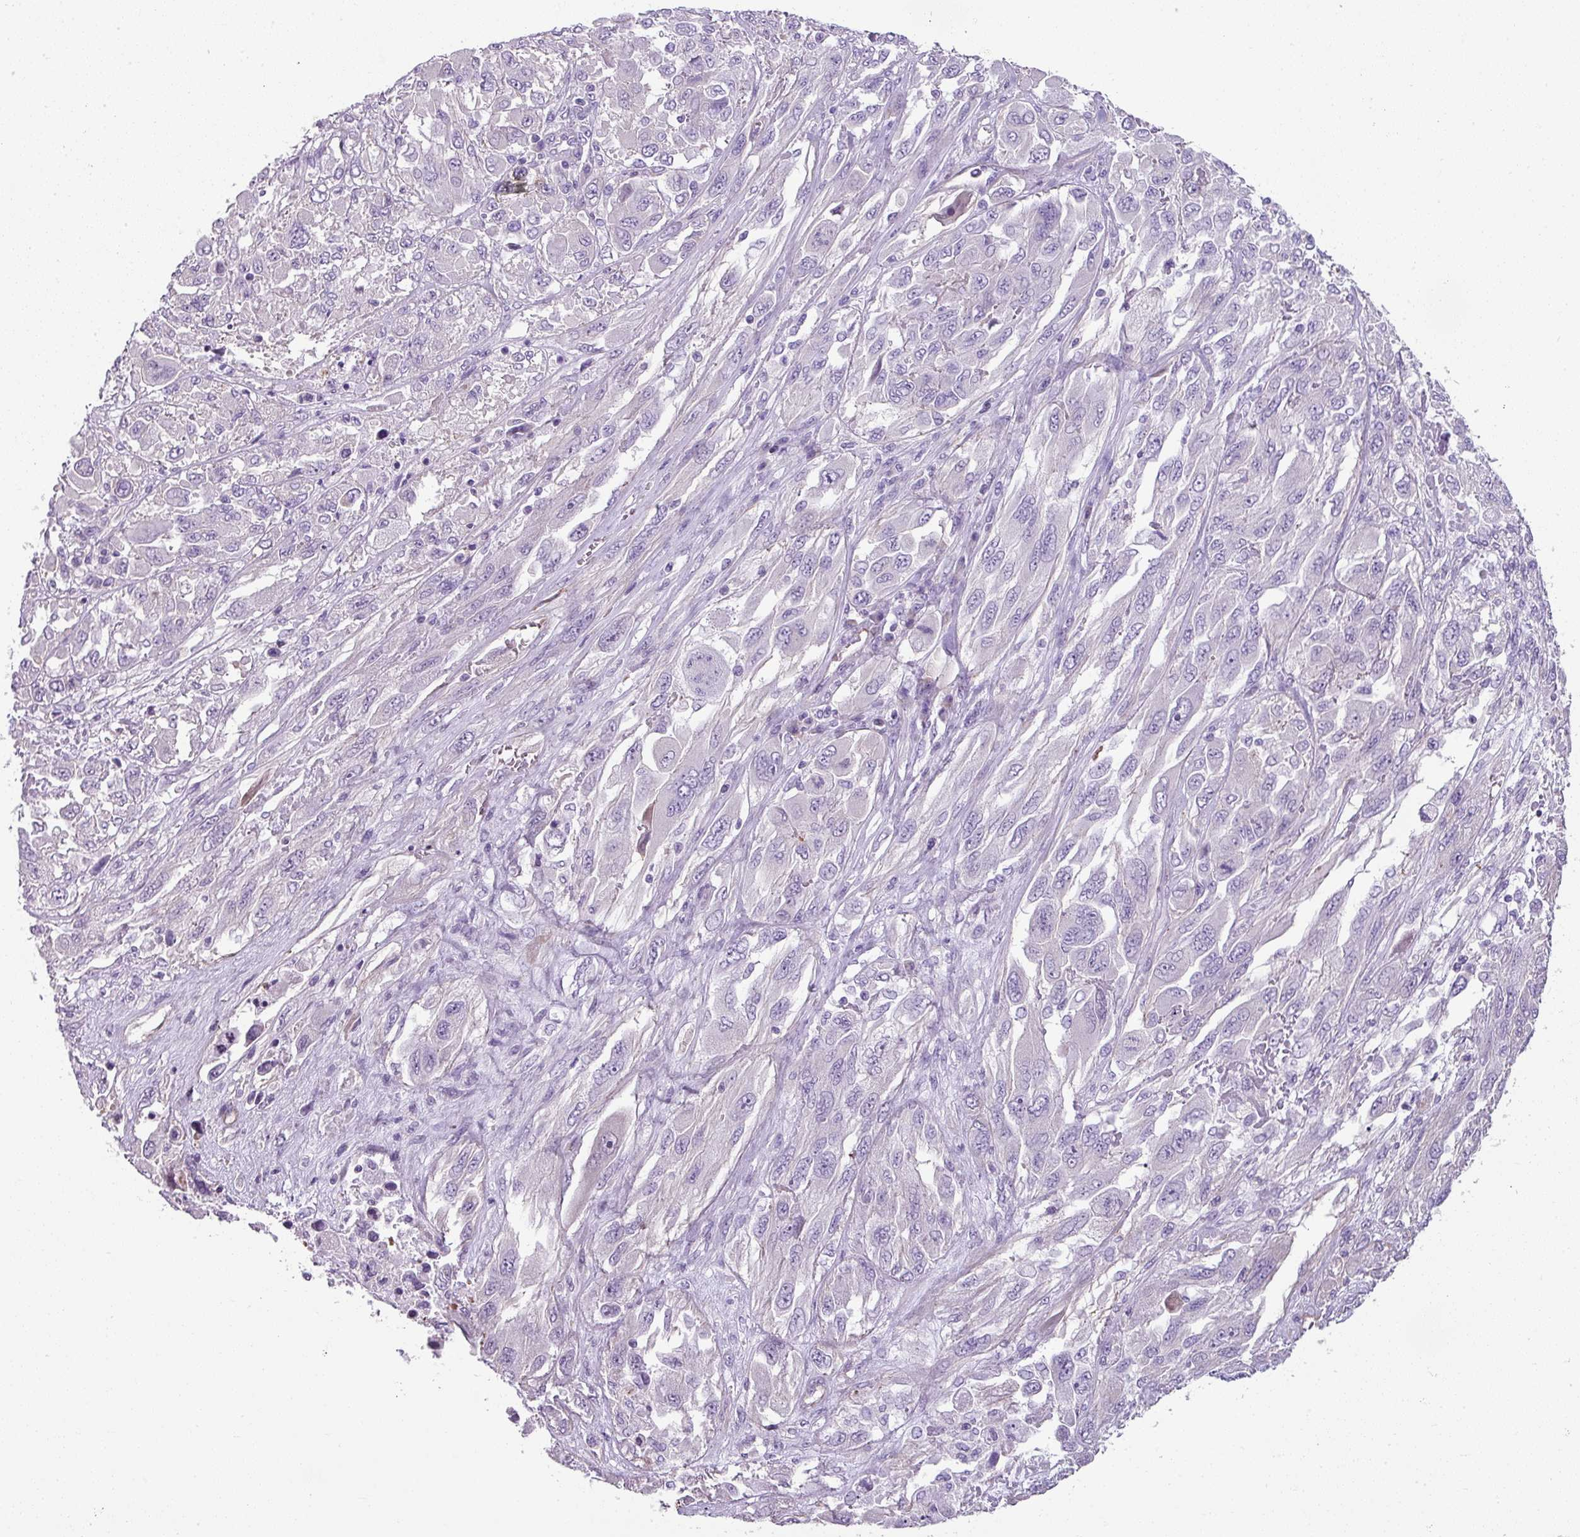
{"staining": {"intensity": "negative", "quantity": "none", "location": "none"}, "tissue": "melanoma", "cell_type": "Tumor cells", "image_type": "cancer", "snomed": [{"axis": "morphology", "description": "Malignant melanoma, NOS"}, {"axis": "topography", "description": "Skin"}], "caption": "Image shows no significant protein expression in tumor cells of malignant melanoma.", "gene": "PALS2", "patient": {"sex": "female", "age": 91}}